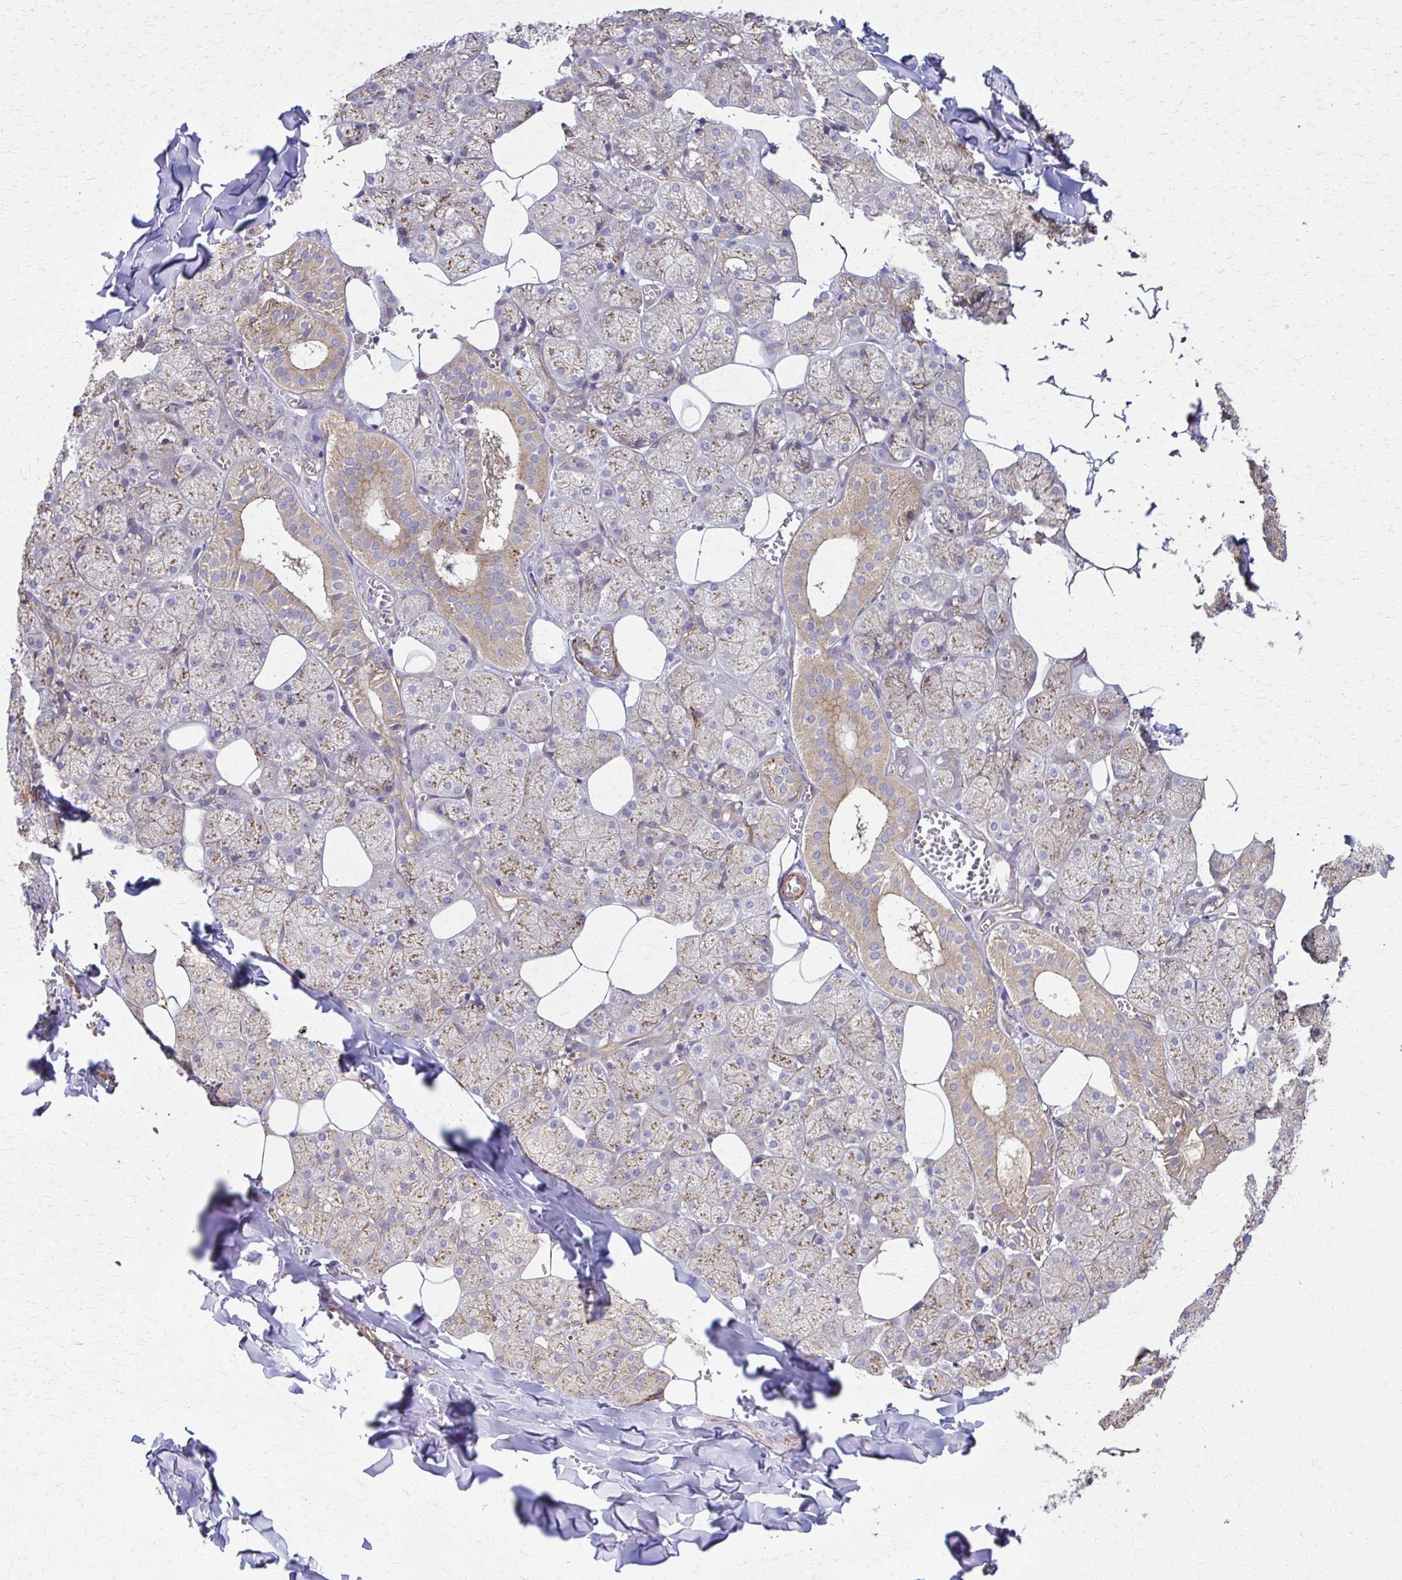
{"staining": {"intensity": "moderate", "quantity": "25%-75%", "location": "cytoplasmic/membranous"}, "tissue": "salivary gland", "cell_type": "Glandular cells", "image_type": "normal", "snomed": [{"axis": "morphology", "description": "Normal tissue, NOS"}, {"axis": "topography", "description": "Salivary gland"}, {"axis": "topography", "description": "Peripheral nerve tissue"}], "caption": "Immunohistochemical staining of unremarkable salivary gland exhibits medium levels of moderate cytoplasmic/membranous expression in about 25%-75% of glandular cells. (DAB = brown stain, brightfield microscopy at high magnification).", "gene": "DSP", "patient": {"sex": "male", "age": 38}}